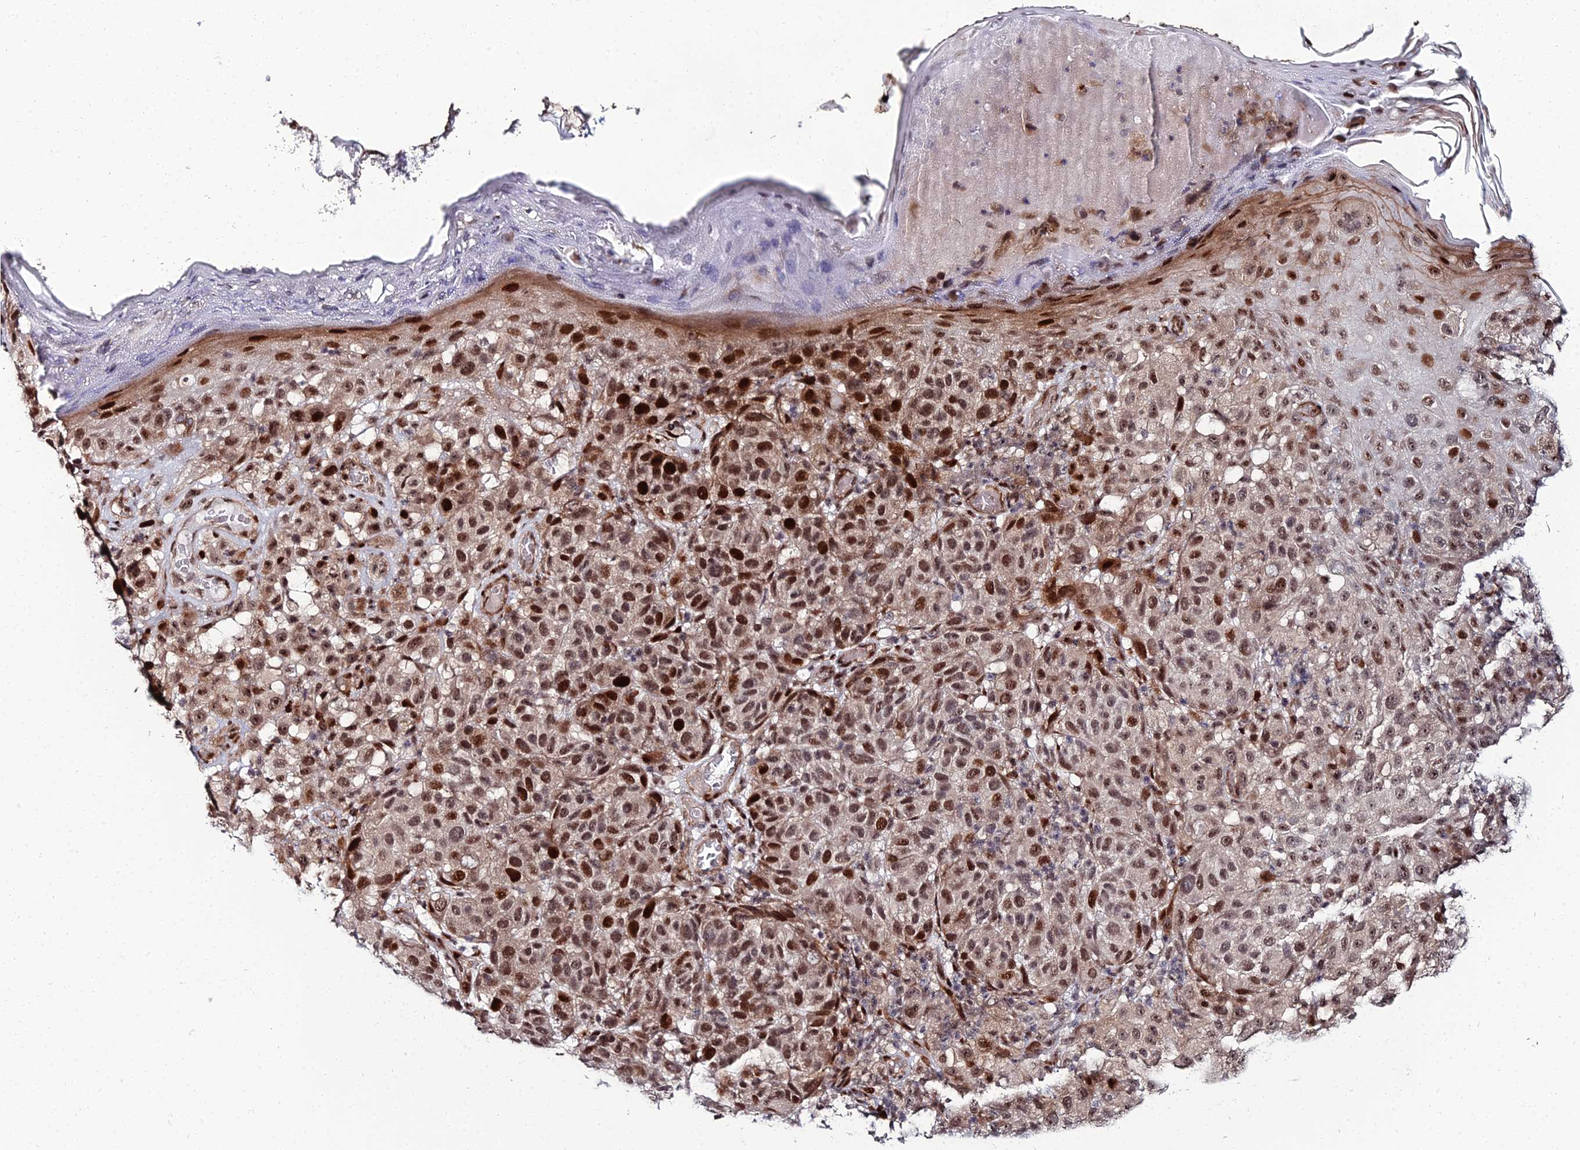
{"staining": {"intensity": "moderate", "quantity": ">75%", "location": "nuclear"}, "tissue": "melanoma", "cell_type": "Tumor cells", "image_type": "cancer", "snomed": [{"axis": "morphology", "description": "Malignant melanoma, NOS"}, {"axis": "topography", "description": "Skin"}], "caption": "IHC of melanoma demonstrates medium levels of moderate nuclear expression in approximately >75% of tumor cells. (Stains: DAB (3,3'-diaminobenzidine) in brown, nuclei in blue, Microscopy: brightfield microscopy at high magnification).", "gene": "ZNF668", "patient": {"sex": "male", "age": 38}}